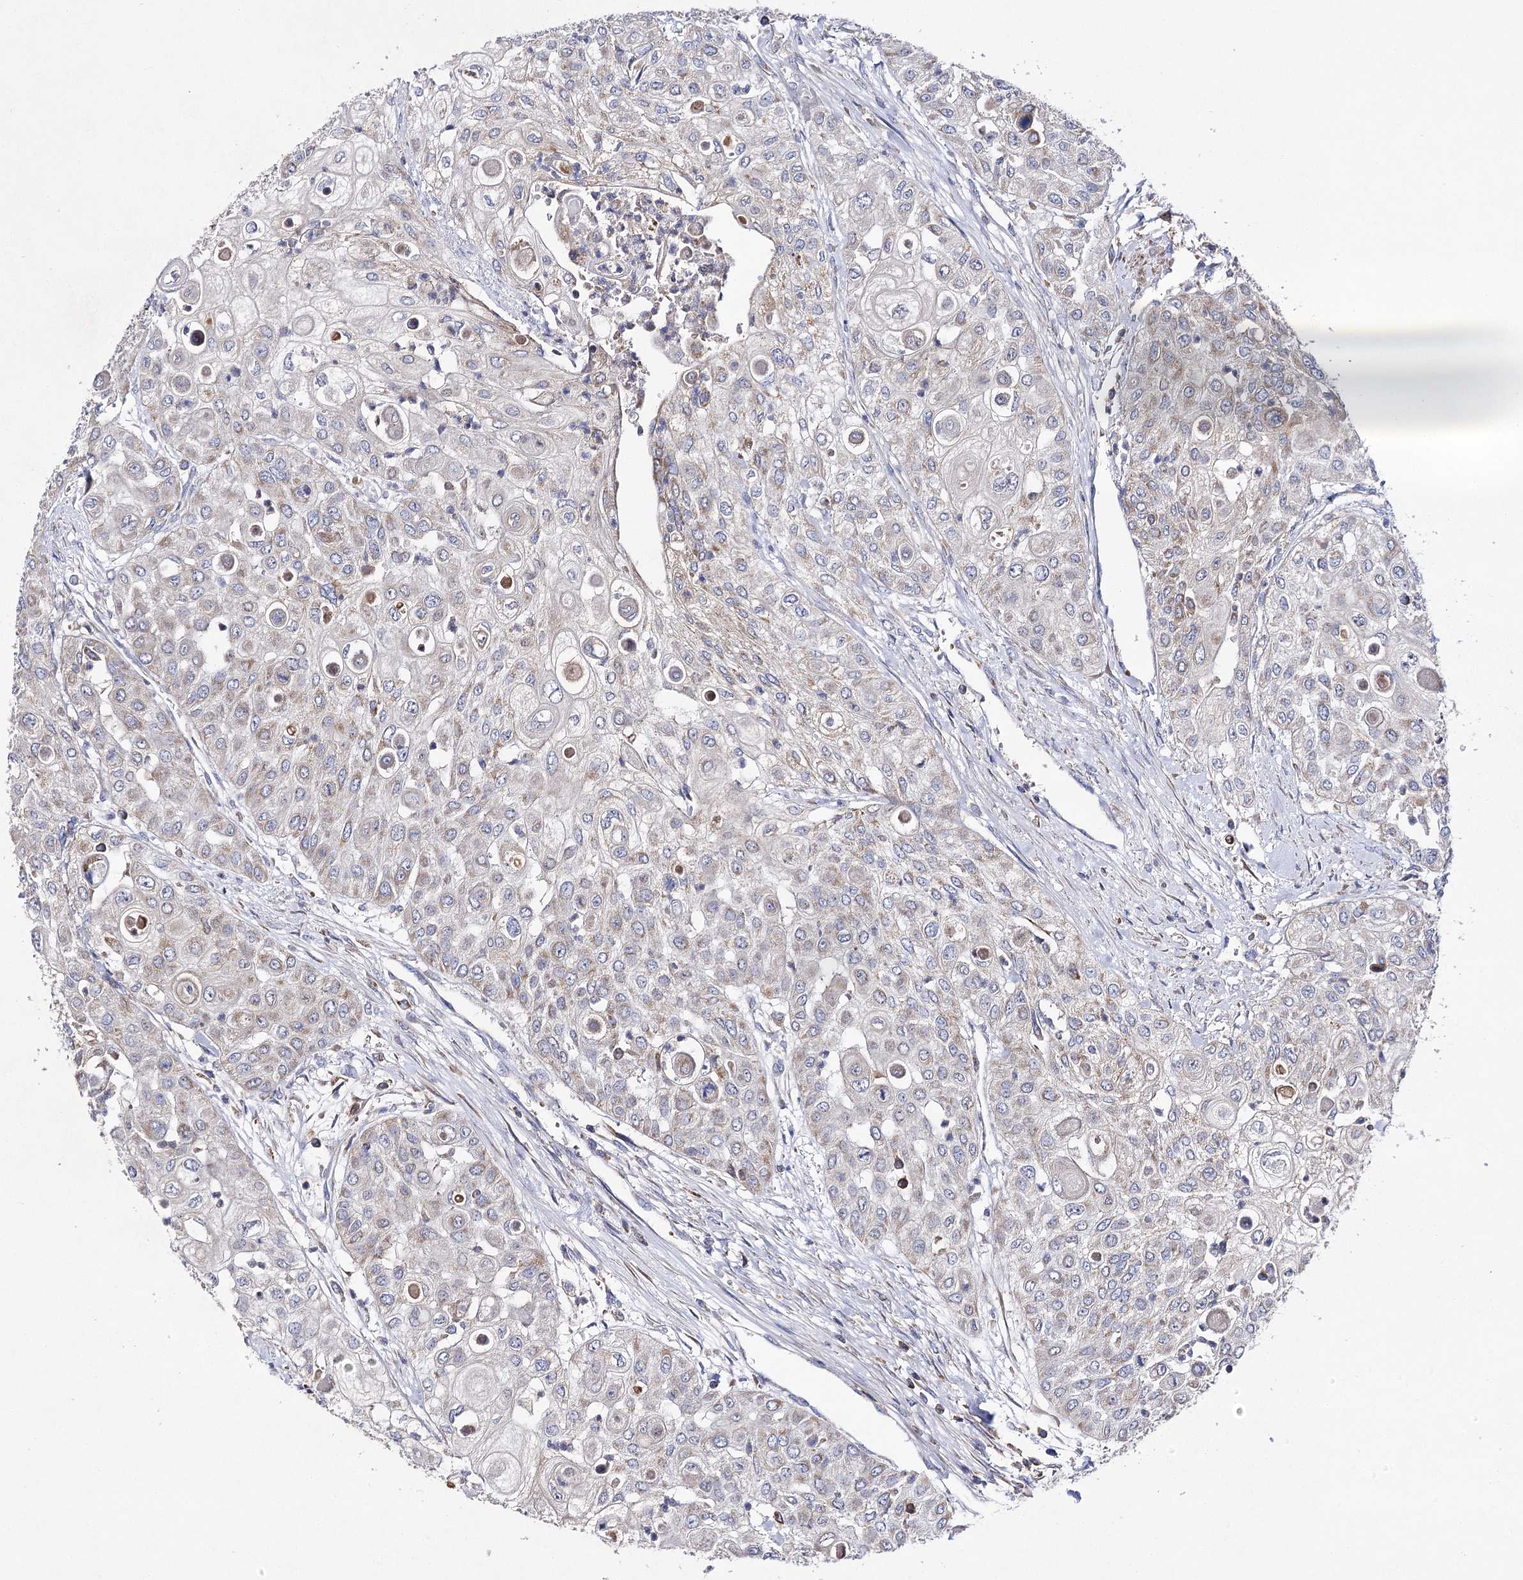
{"staining": {"intensity": "weak", "quantity": "<25%", "location": "cytoplasmic/membranous"}, "tissue": "urothelial cancer", "cell_type": "Tumor cells", "image_type": "cancer", "snomed": [{"axis": "morphology", "description": "Urothelial carcinoma, High grade"}, {"axis": "topography", "description": "Urinary bladder"}], "caption": "Immunohistochemistry photomicrograph of human urothelial cancer stained for a protein (brown), which demonstrates no expression in tumor cells.", "gene": "COX15", "patient": {"sex": "female", "age": 79}}